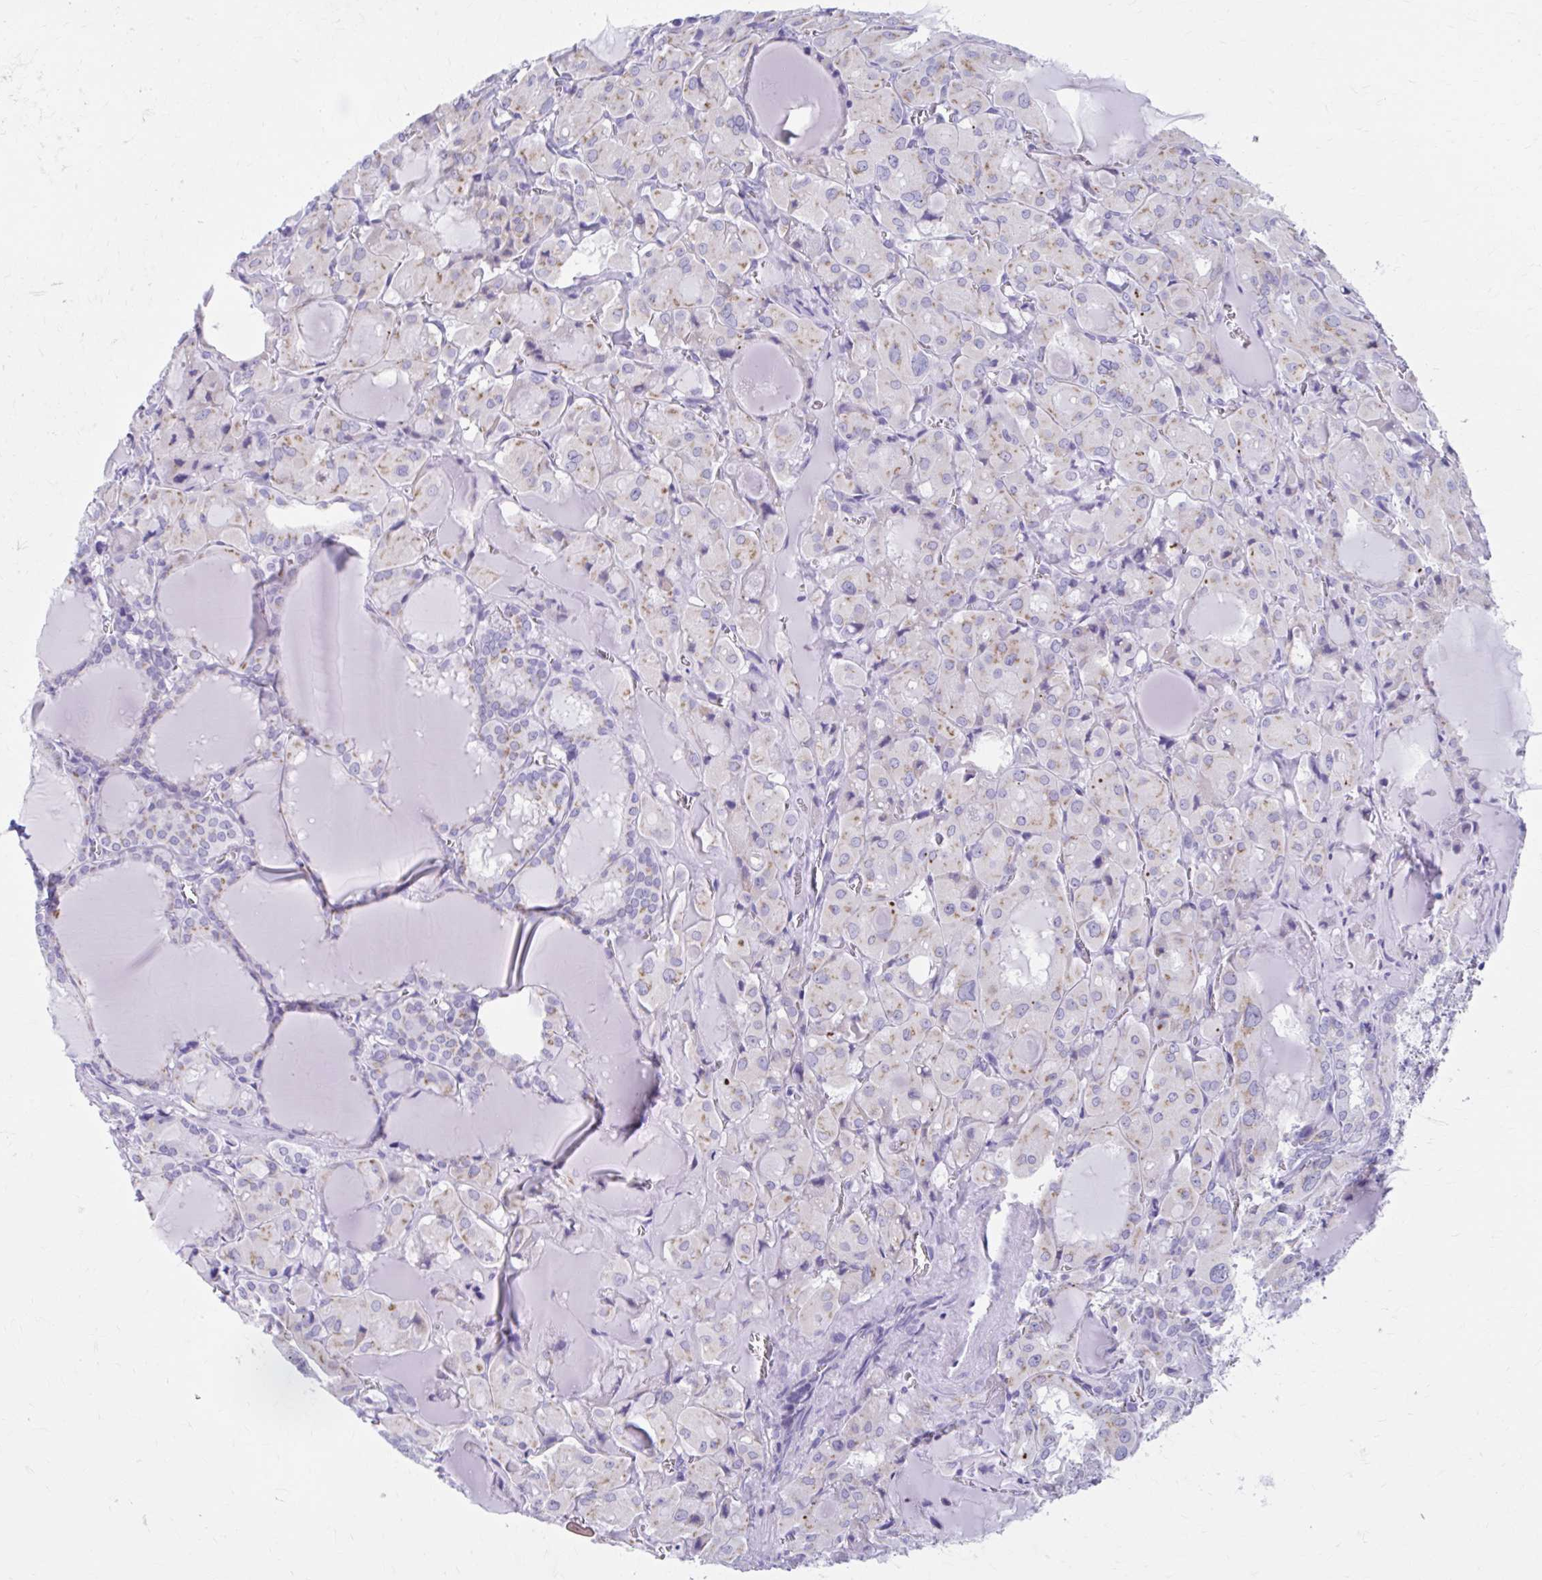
{"staining": {"intensity": "weak", "quantity": "<25%", "location": "cytoplasmic/membranous"}, "tissue": "thyroid cancer", "cell_type": "Tumor cells", "image_type": "cancer", "snomed": [{"axis": "morphology", "description": "Papillary adenocarcinoma, NOS"}, {"axis": "topography", "description": "Thyroid gland"}], "caption": "Tumor cells show no significant protein expression in thyroid cancer.", "gene": "KCNE2", "patient": {"sex": "male", "age": 87}}